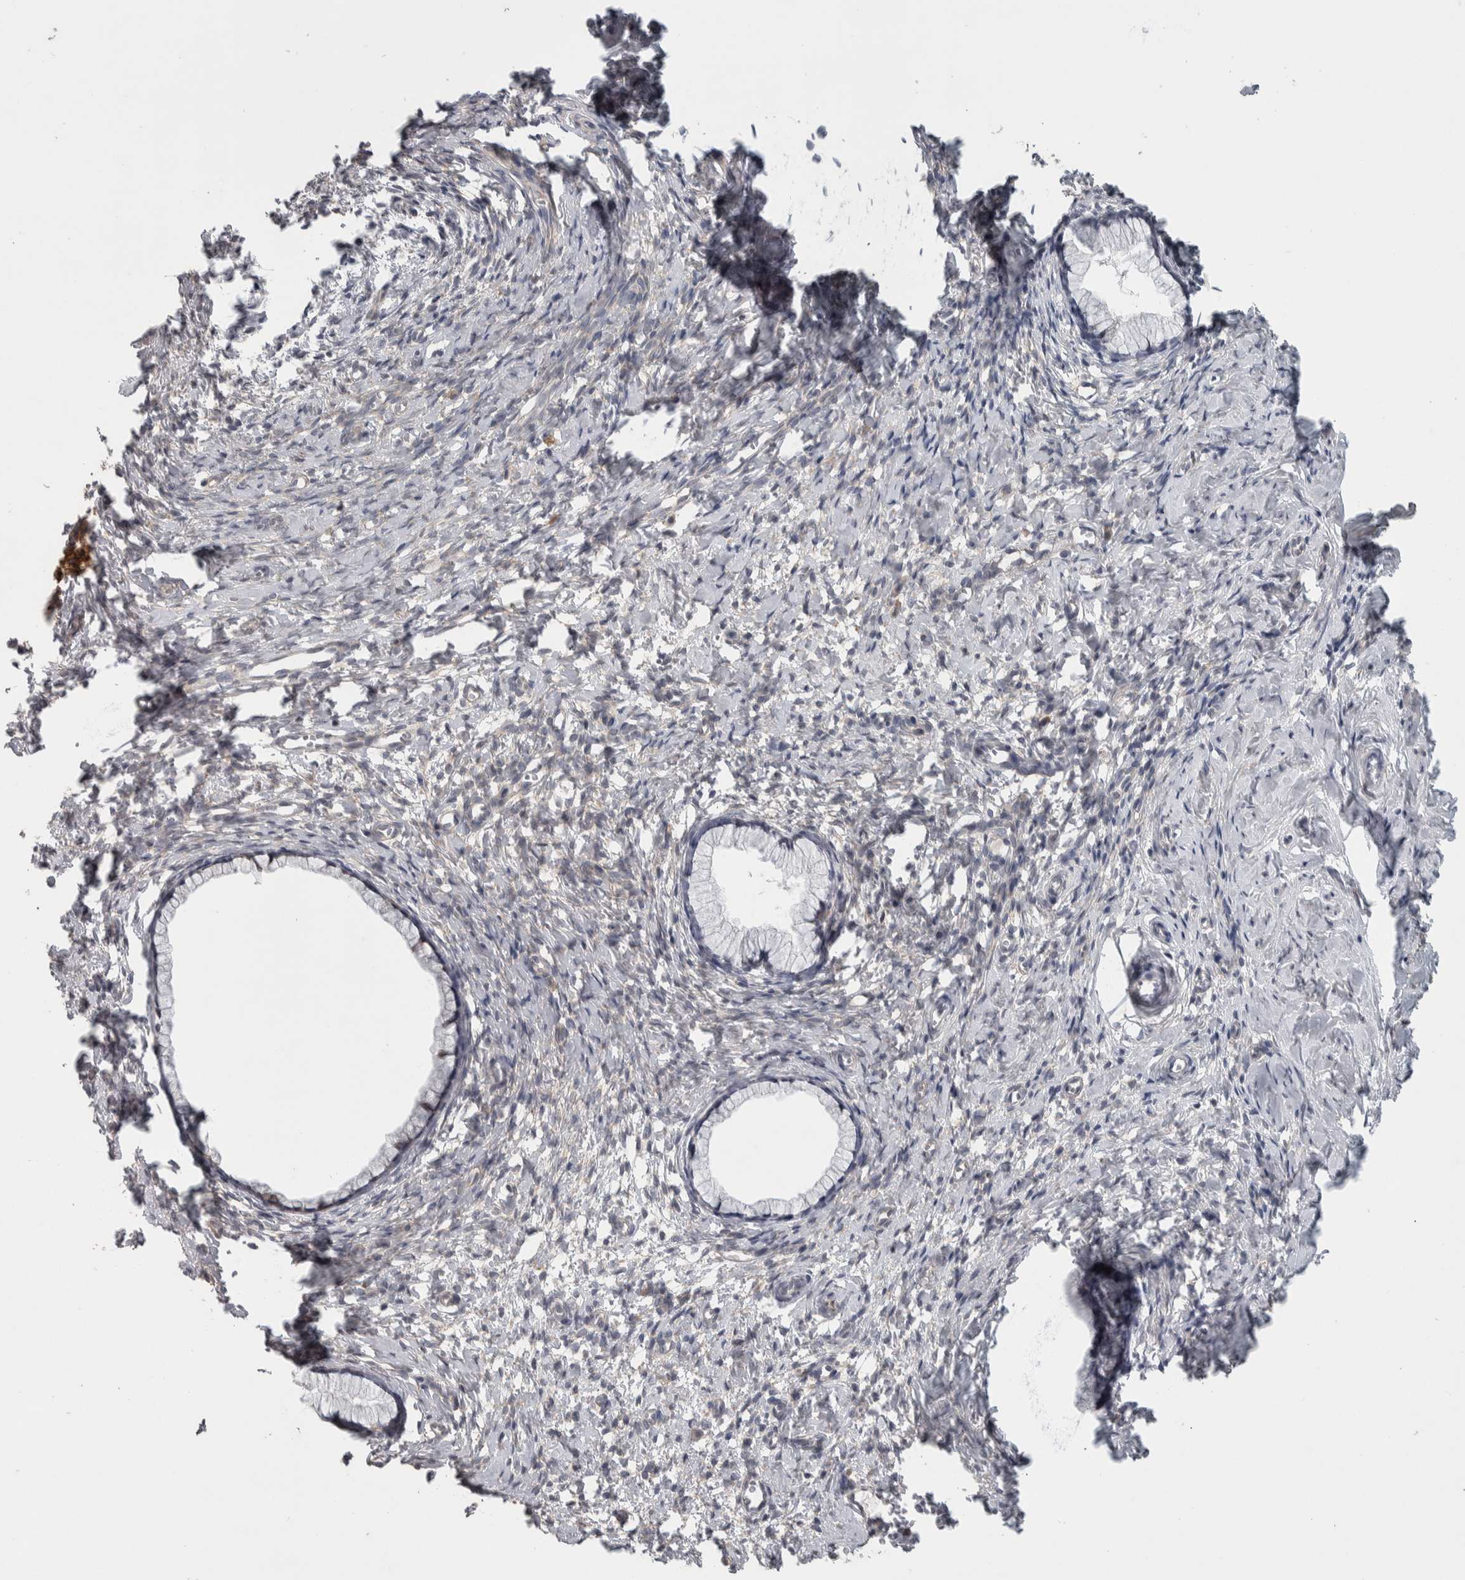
{"staining": {"intensity": "moderate", "quantity": "25%-75%", "location": "cytoplasmic/membranous"}, "tissue": "cervix", "cell_type": "Glandular cells", "image_type": "normal", "snomed": [{"axis": "morphology", "description": "Normal tissue, NOS"}, {"axis": "topography", "description": "Cervix"}], "caption": "Immunohistochemistry (DAB) staining of normal human cervix reveals moderate cytoplasmic/membranous protein staining in about 25%-75% of glandular cells.", "gene": "SRP68", "patient": {"sex": "female", "age": 75}}